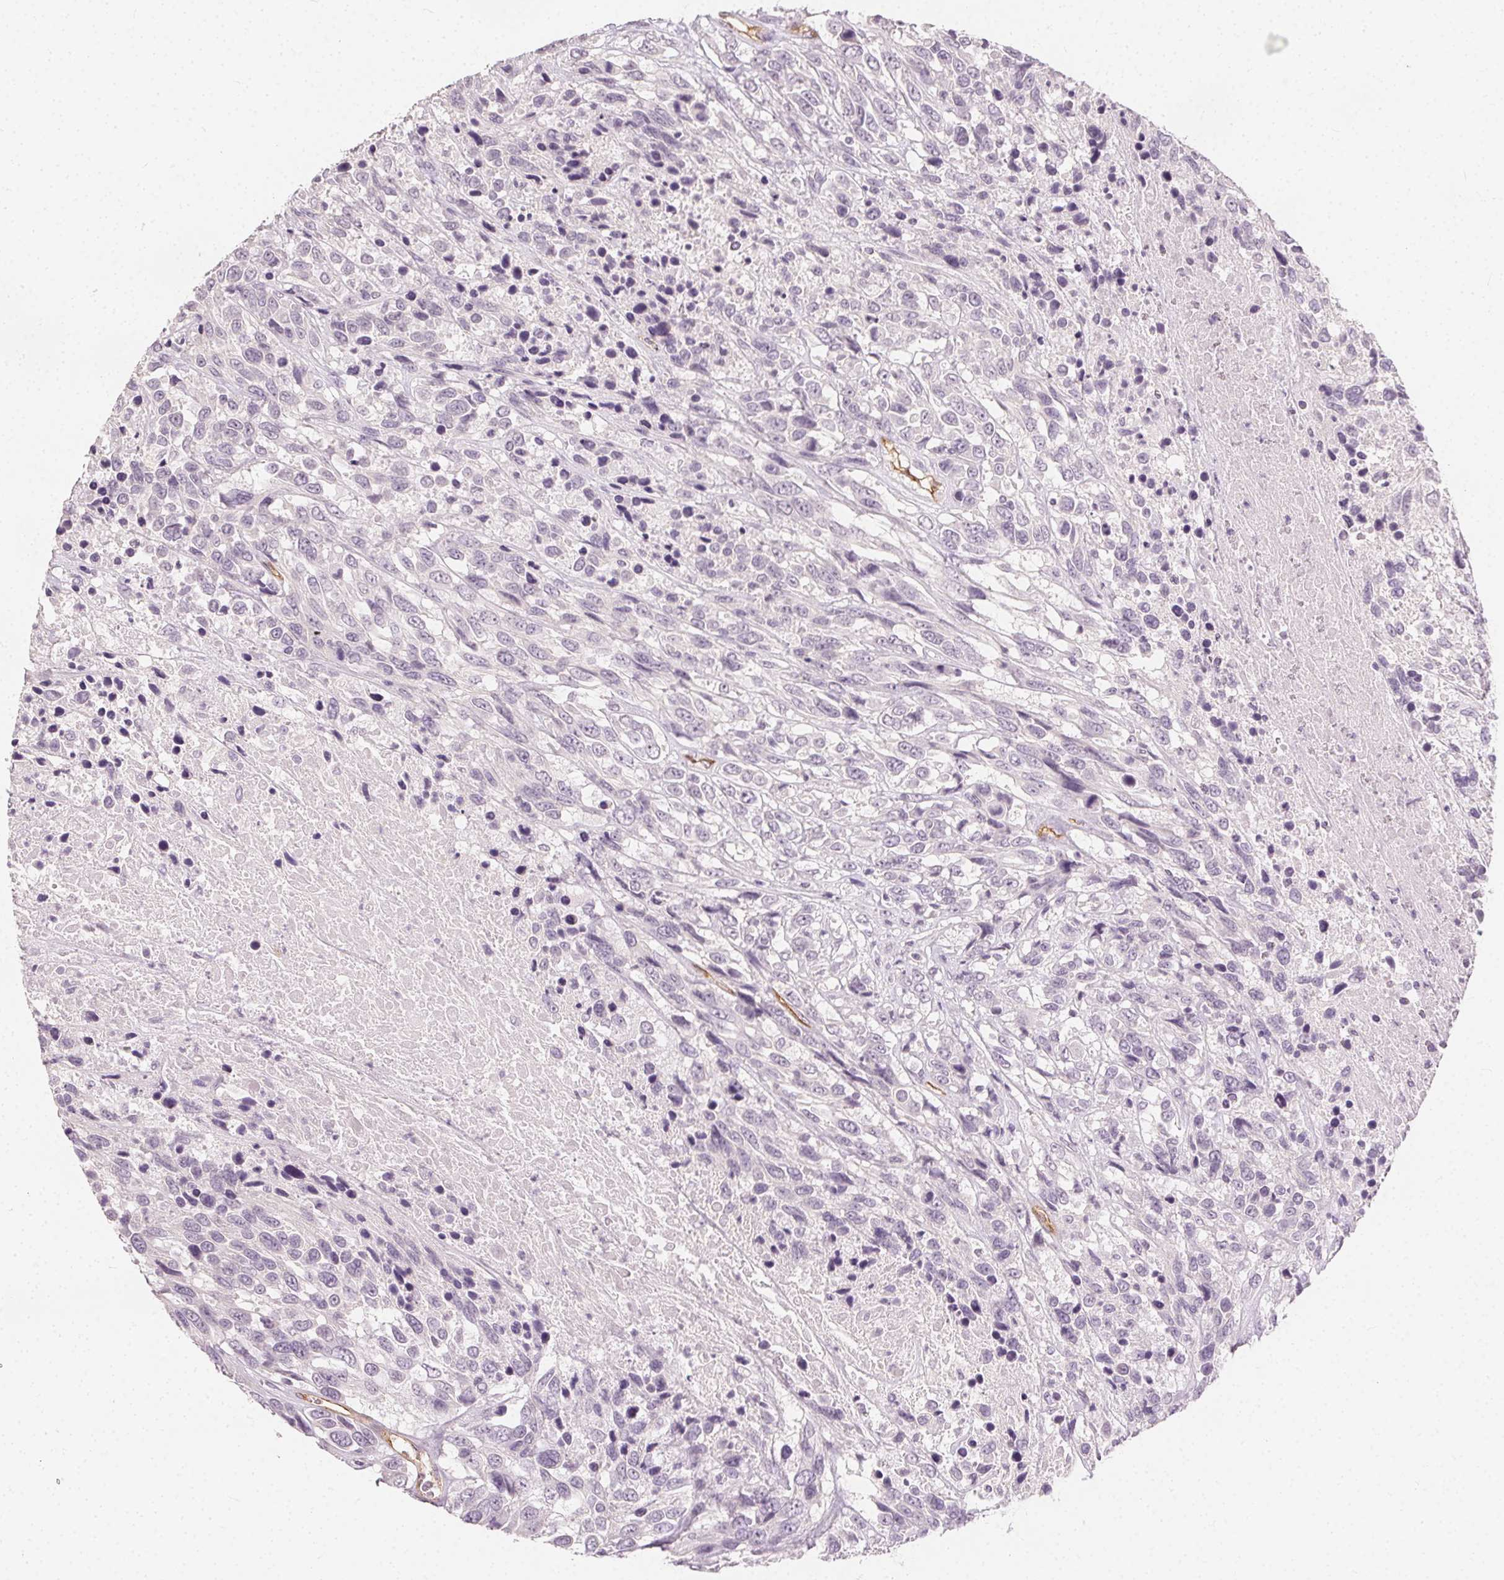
{"staining": {"intensity": "negative", "quantity": "none", "location": "none"}, "tissue": "urothelial cancer", "cell_type": "Tumor cells", "image_type": "cancer", "snomed": [{"axis": "morphology", "description": "Urothelial carcinoma, High grade"}, {"axis": "topography", "description": "Urinary bladder"}], "caption": "Immunohistochemical staining of high-grade urothelial carcinoma demonstrates no significant positivity in tumor cells.", "gene": "PODXL", "patient": {"sex": "female", "age": 70}}